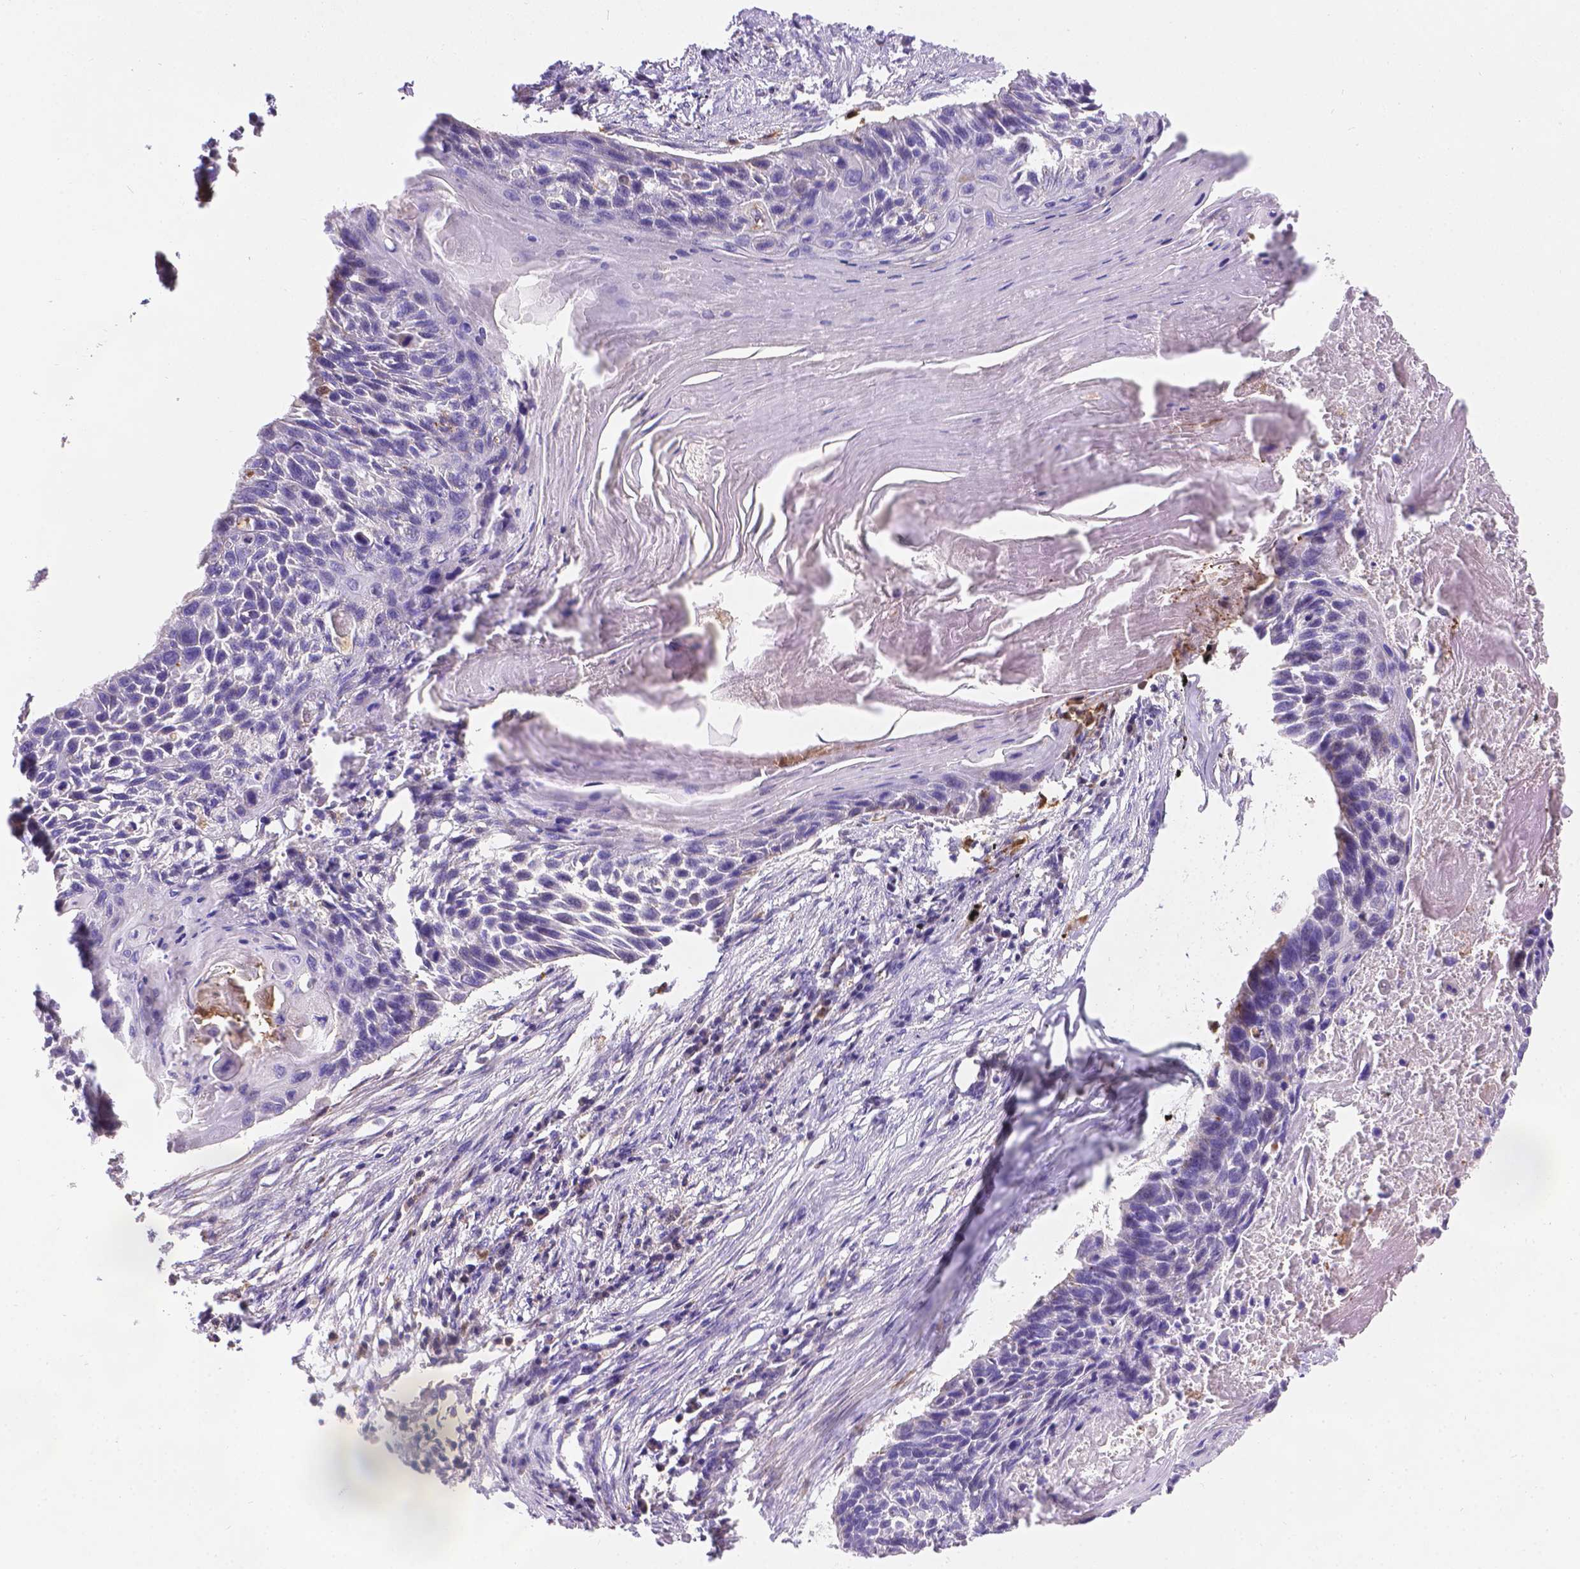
{"staining": {"intensity": "negative", "quantity": "none", "location": "none"}, "tissue": "lung cancer", "cell_type": "Tumor cells", "image_type": "cancer", "snomed": [{"axis": "morphology", "description": "Squamous cell carcinoma, NOS"}, {"axis": "topography", "description": "Lung"}], "caption": "Tumor cells are negative for protein expression in human lung squamous cell carcinoma. Brightfield microscopy of immunohistochemistry (IHC) stained with DAB (brown) and hematoxylin (blue), captured at high magnification.", "gene": "TM4SF18", "patient": {"sex": "male", "age": 78}}